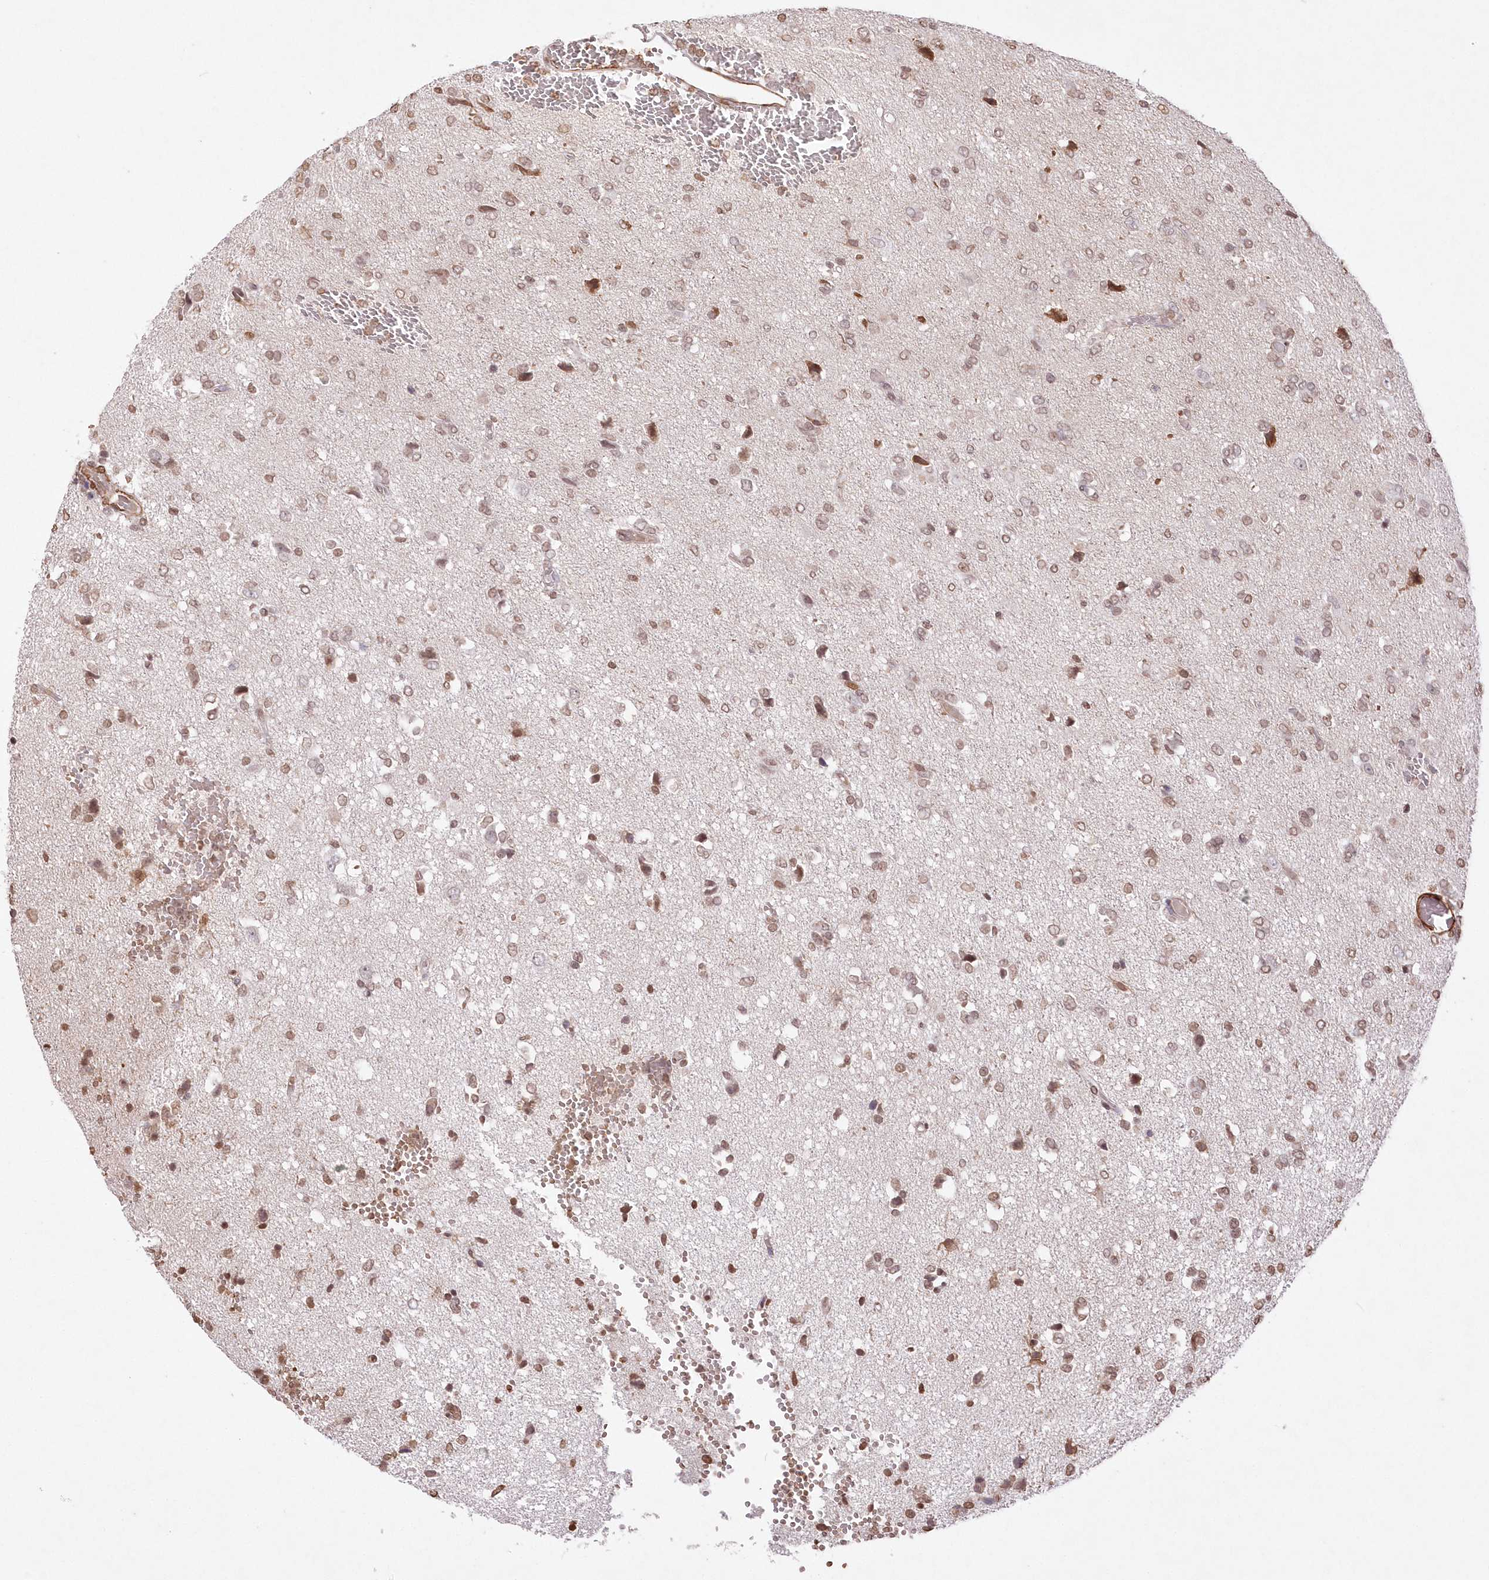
{"staining": {"intensity": "weak", "quantity": "25%-75%", "location": "nuclear"}, "tissue": "glioma", "cell_type": "Tumor cells", "image_type": "cancer", "snomed": [{"axis": "morphology", "description": "Glioma, malignant, High grade"}, {"axis": "topography", "description": "Brain"}], "caption": "Protein expression analysis of human malignant high-grade glioma reveals weak nuclear positivity in approximately 25%-75% of tumor cells. Using DAB (3,3'-diaminobenzidine) (brown) and hematoxylin (blue) stains, captured at high magnification using brightfield microscopy.", "gene": "RBM27", "patient": {"sex": "female", "age": 59}}